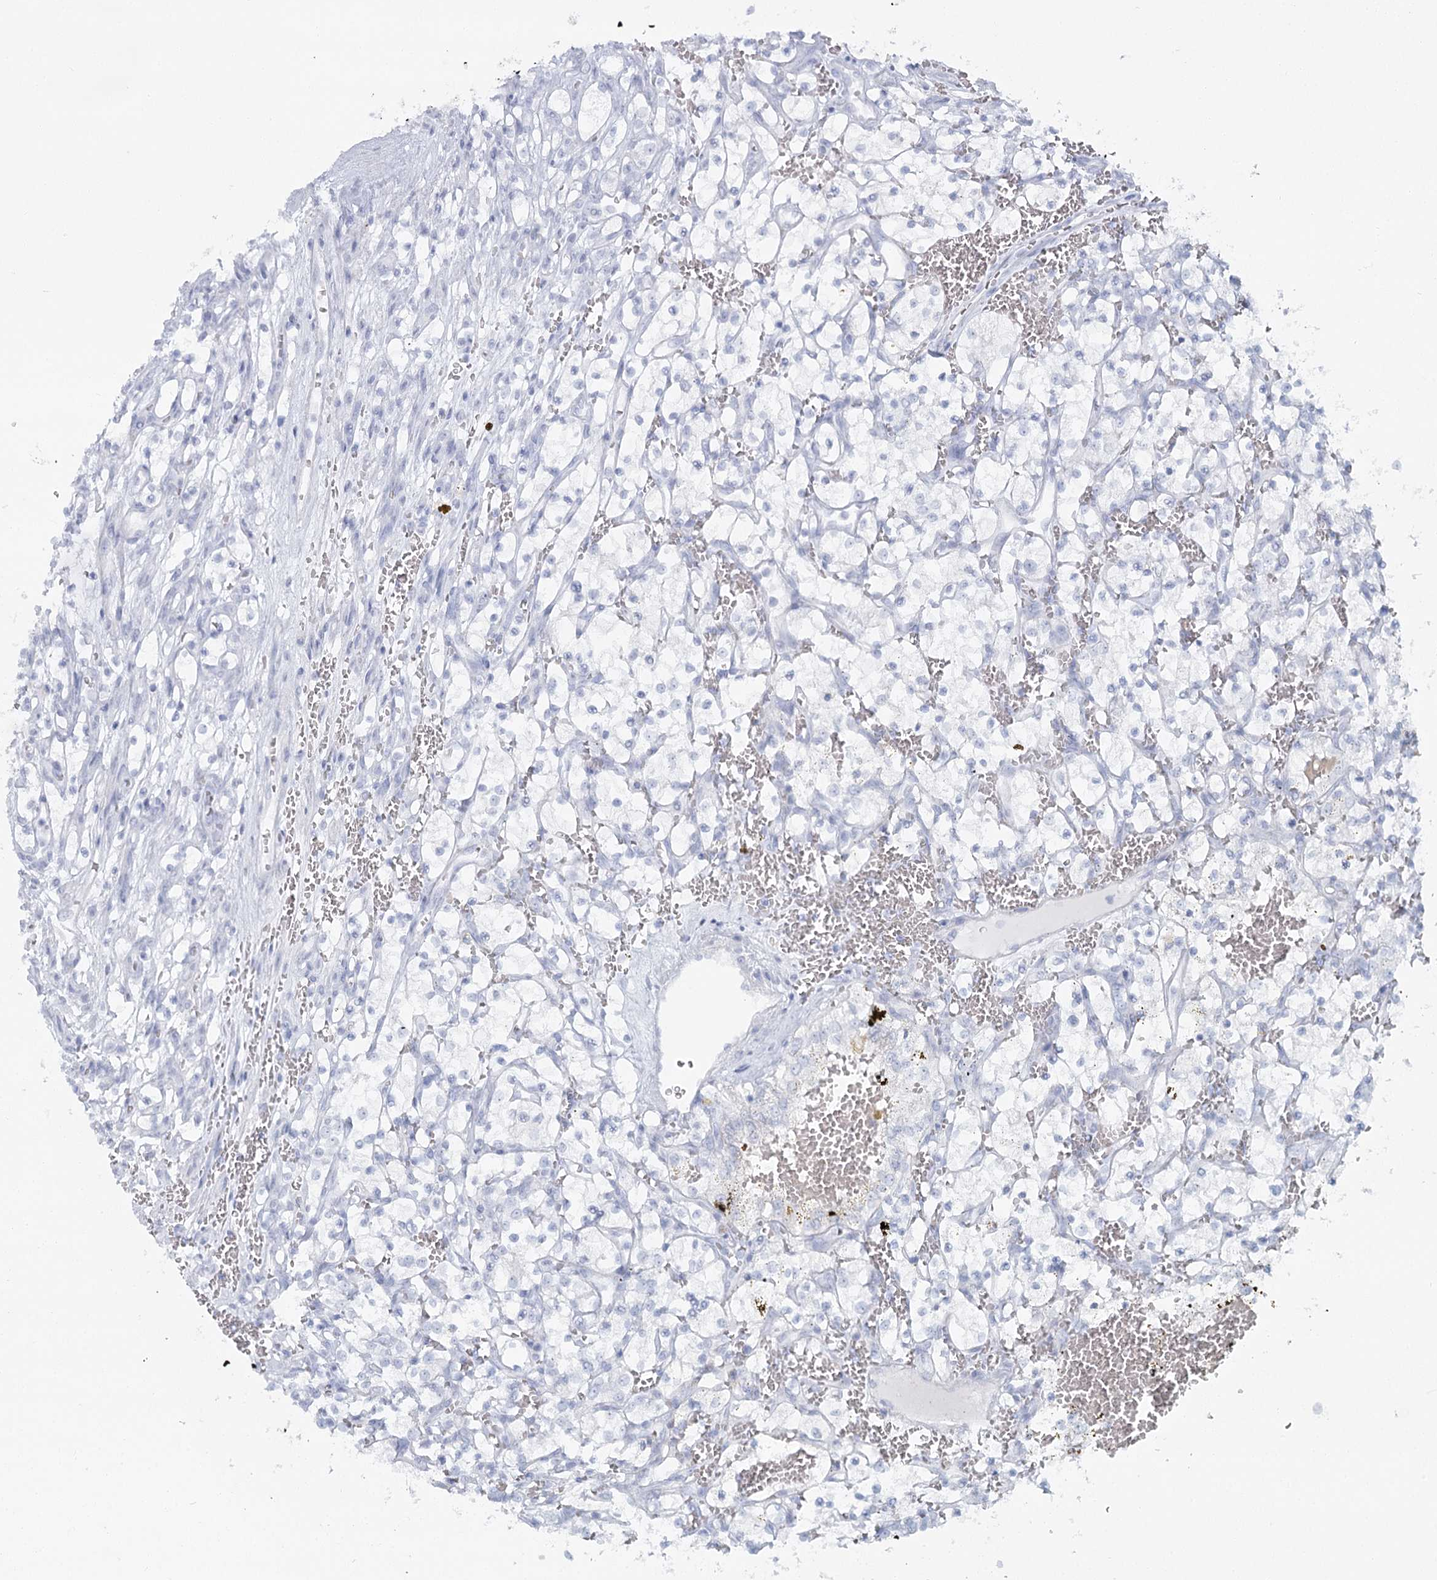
{"staining": {"intensity": "negative", "quantity": "none", "location": "none"}, "tissue": "renal cancer", "cell_type": "Tumor cells", "image_type": "cancer", "snomed": [{"axis": "morphology", "description": "Adenocarcinoma, NOS"}, {"axis": "topography", "description": "Kidney"}], "caption": "Protein analysis of renal cancer exhibits no significant staining in tumor cells. The staining was performed using DAB (3,3'-diaminobenzidine) to visualize the protein expression in brown, while the nuclei were stained in blue with hematoxylin (Magnification: 20x).", "gene": "IFIT5", "patient": {"sex": "female", "age": 69}}